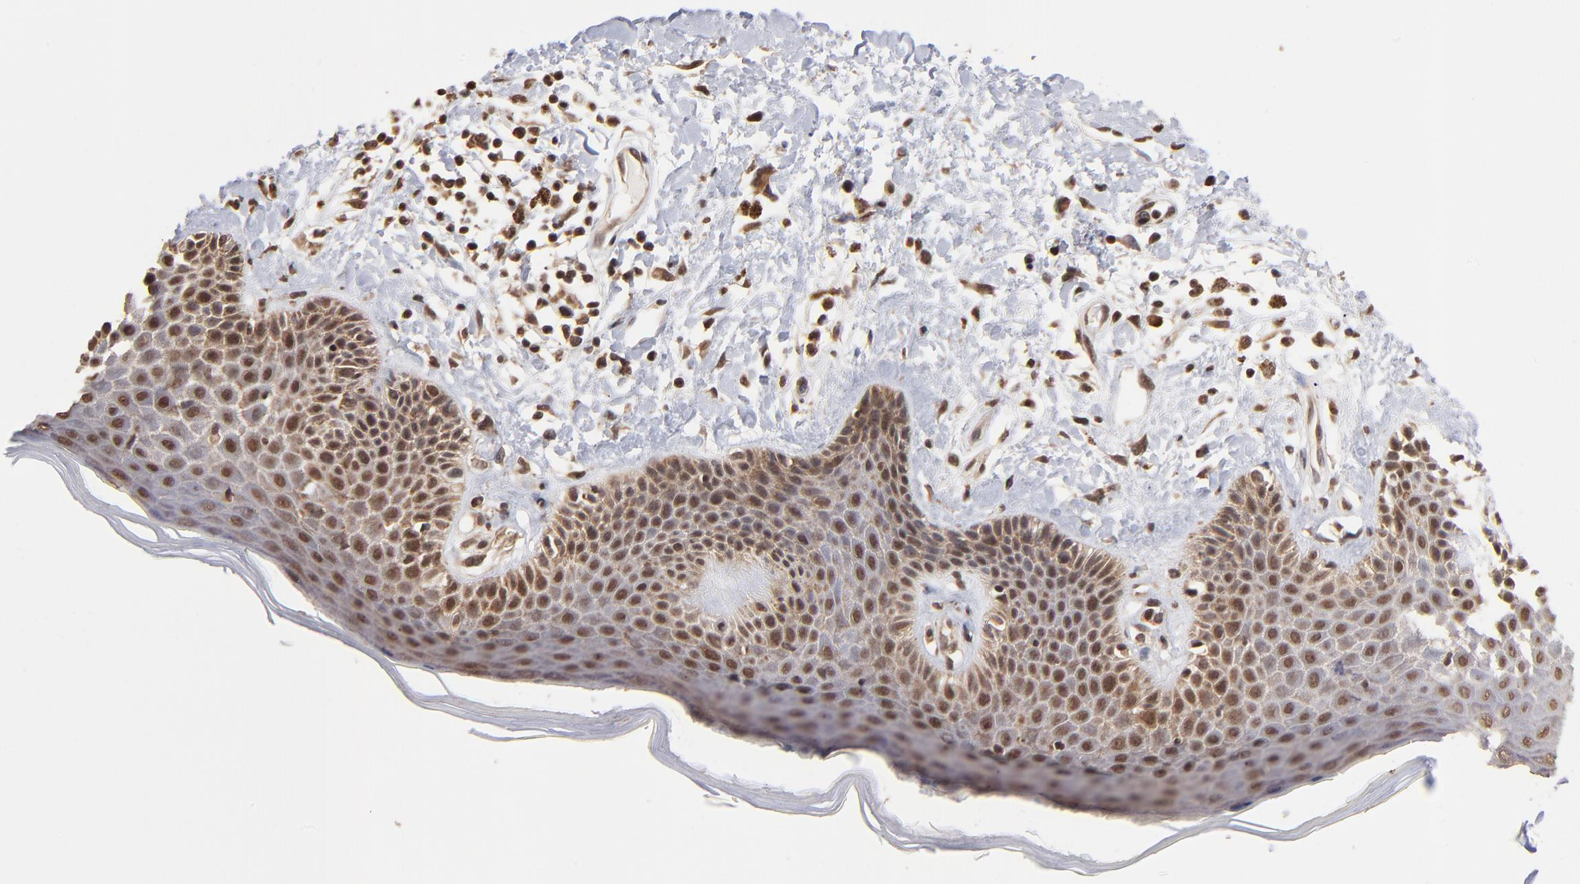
{"staining": {"intensity": "moderate", "quantity": ">75%", "location": "cytoplasmic/membranous,nuclear"}, "tissue": "skin", "cell_type": "Epidermal cells", "image_type": "normal", "snomed": [{"axis": "morphology", "description": "Normal tissue, NOS"}, {"axis": "topography", "description": "Anal"}], "caption": "Immunohistochemical staining of normal skin shows >75% levels of moderate cytoplasmic/membranous,nuclear protein staining in approximately >75% of epidermal cells. (DAB IHC, brown staining for protein, blue staining for nuclei).", "gene": "BRPF1", "patient": {"sex": "female", "age": 78}}